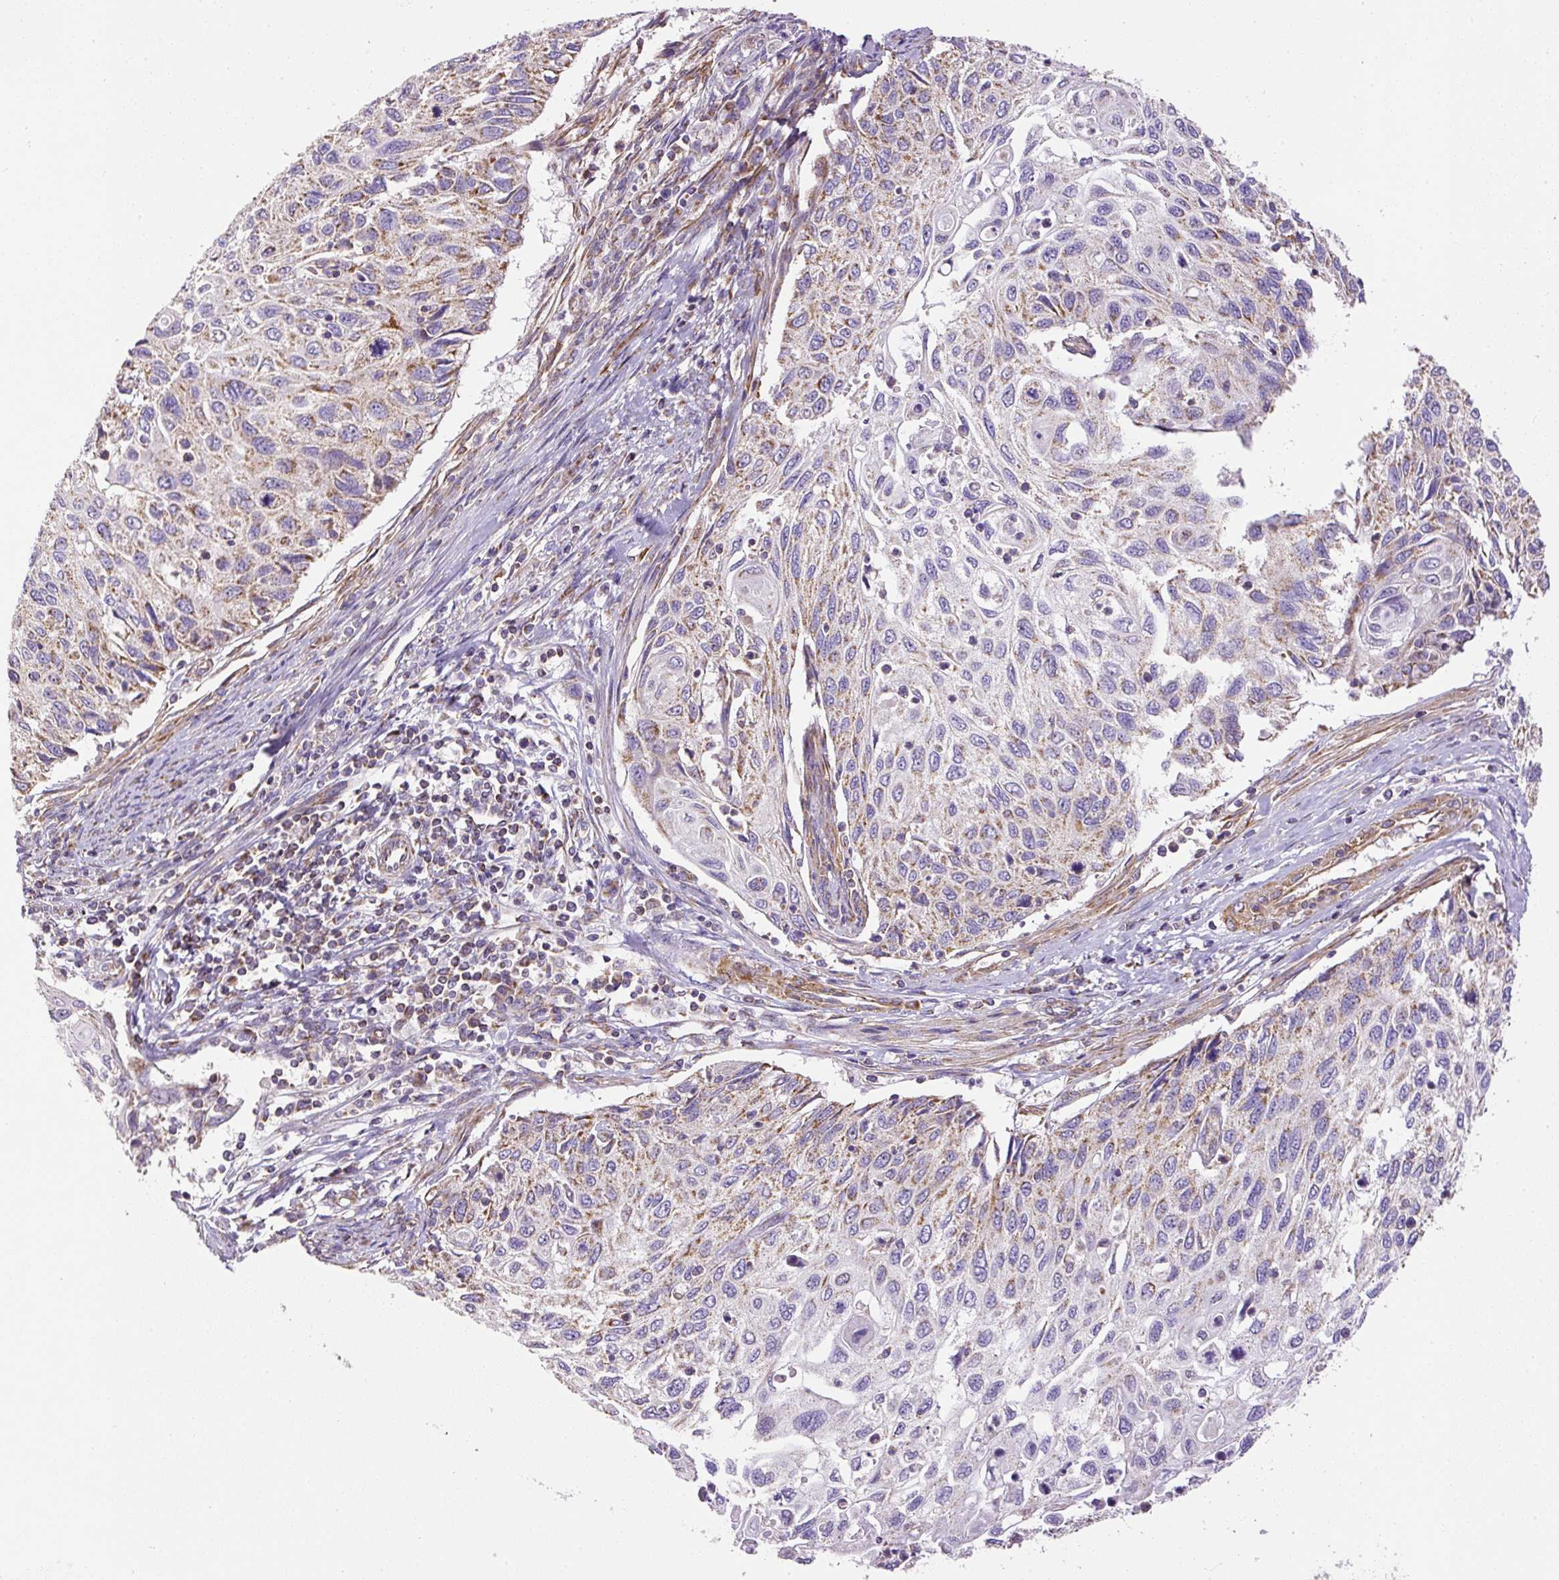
{"staining": {"intensity": "moderate", "quantity": ">75%", "location": "cytoplasmic/membranous"}, "tissue": "cervical cancer", "cell_type": "Tumor cells", "image_type": "cancer", "snomed": [{"axis": "morphology", "description": "Squamous cell carcinoma, NOS"}, {"axis": "topography", "description": "Cervix"}], "caption": "This is a micrograph of immunohistochemistry staining of squamous cell carcinoma (cervical), which shows moderate expression in the cytoplasmic/membranous of tumor cells.", "gene": "NDUFAF2", "patient": {"sex": "female", "age": 70}}